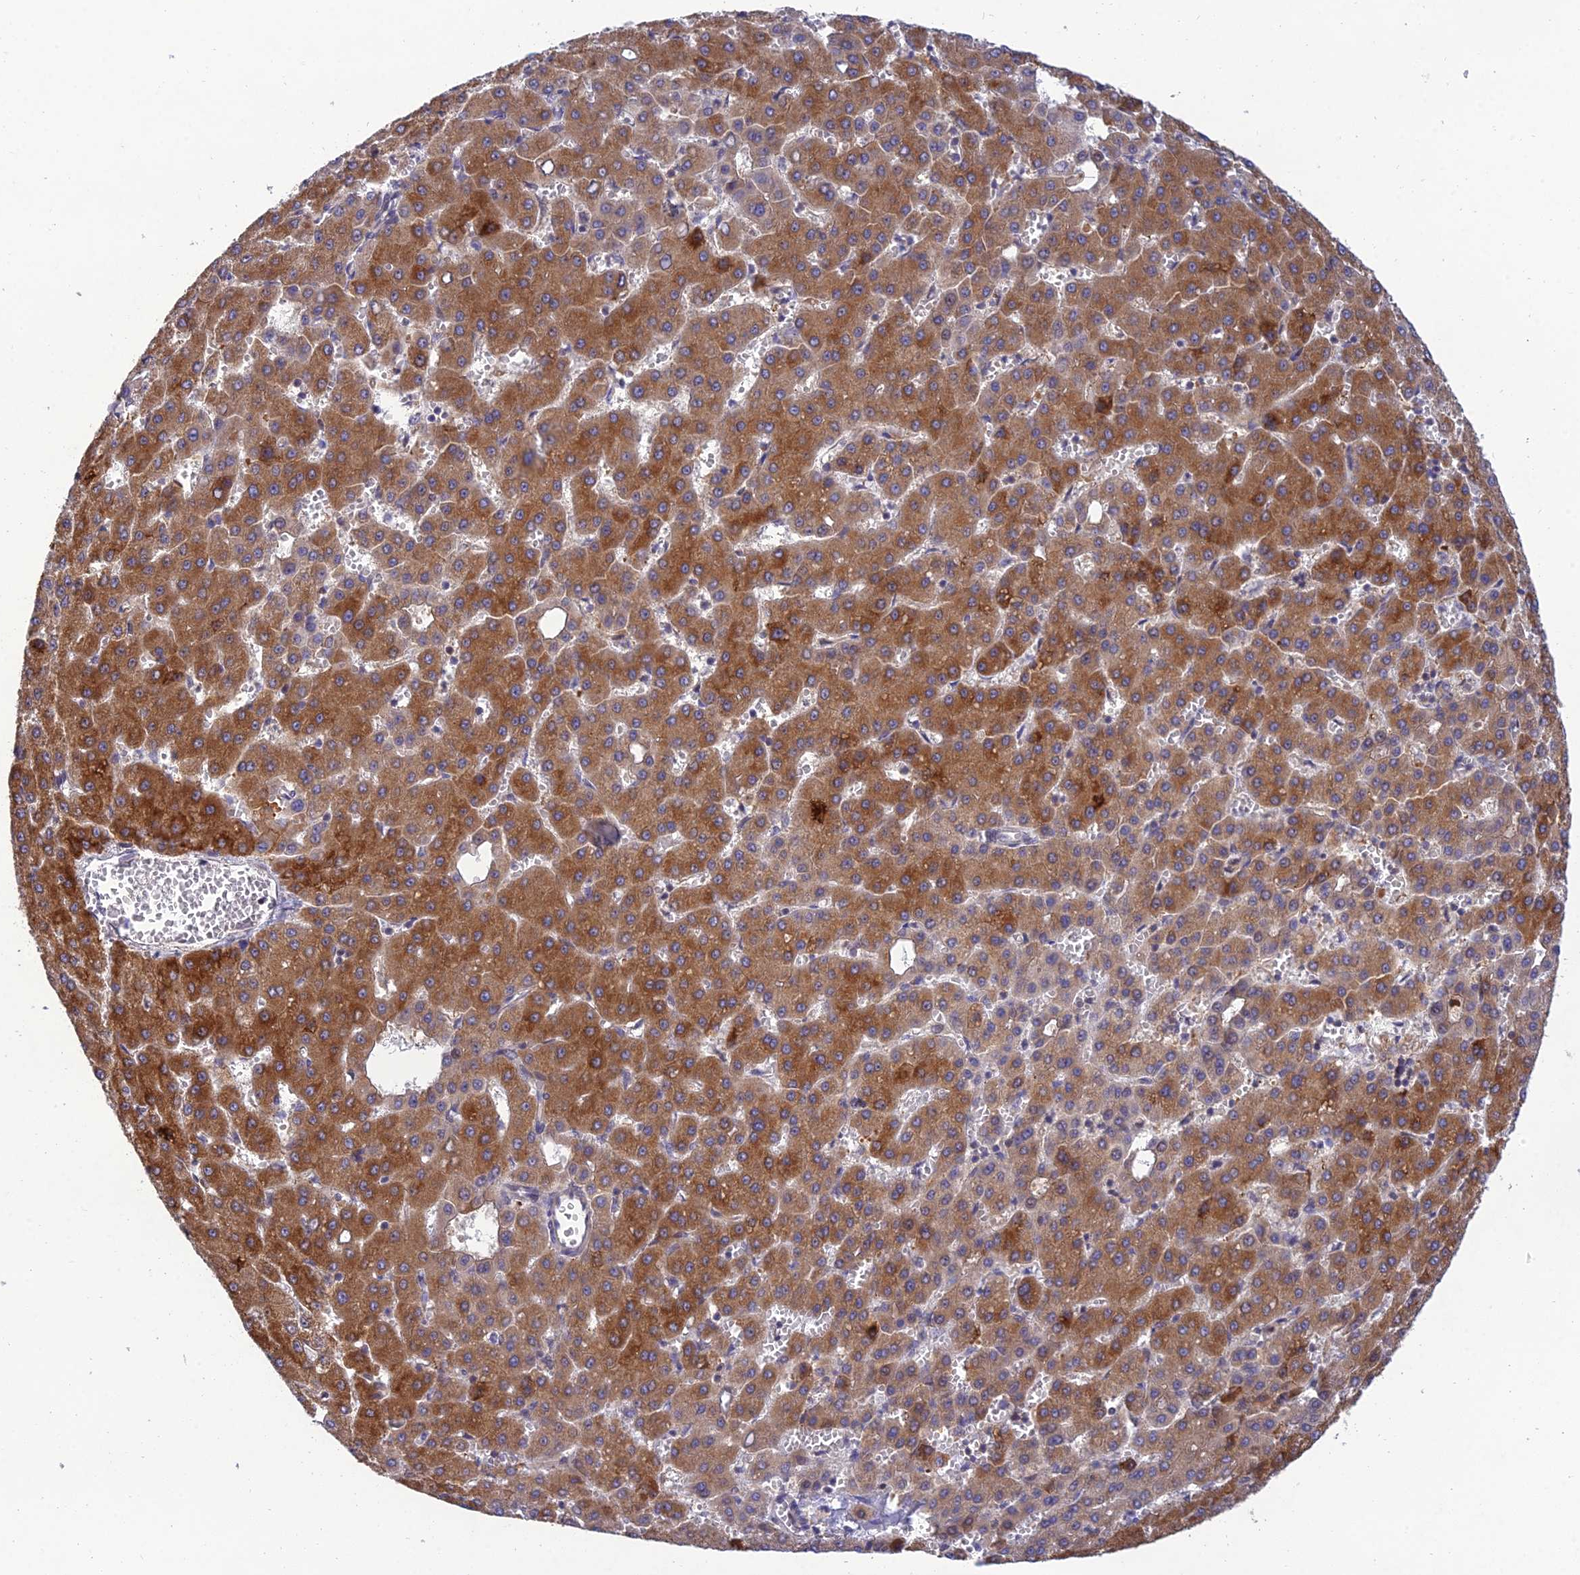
{"staining": {"intensity": "strong", "quantity": ">75%", "location": "cytoplasmic/membranous"}, "tissue": "liver cancer", "cell_type": "Tumor cells", "image_type": "cancer", "snomed": [{"axis": "morphology", "description": "Carcinoma, Hepatocellular, NOS"}, {"axis": "topography", "description": "Liver"}], "caption": "IHC (DAB) staining of human hepatocellular carcinoma (liver) reveals strong cytoplasmic/membranous protein positivity in about >75% of tumor cells. (Stains: DAB (3,3'-diaminobenzidine) in brown, nuclei in blue, Microscopy: brightfield microscopy at high magnification).", "gene": "CLCN7", "patient": {"sex": "male", "age": 47}}